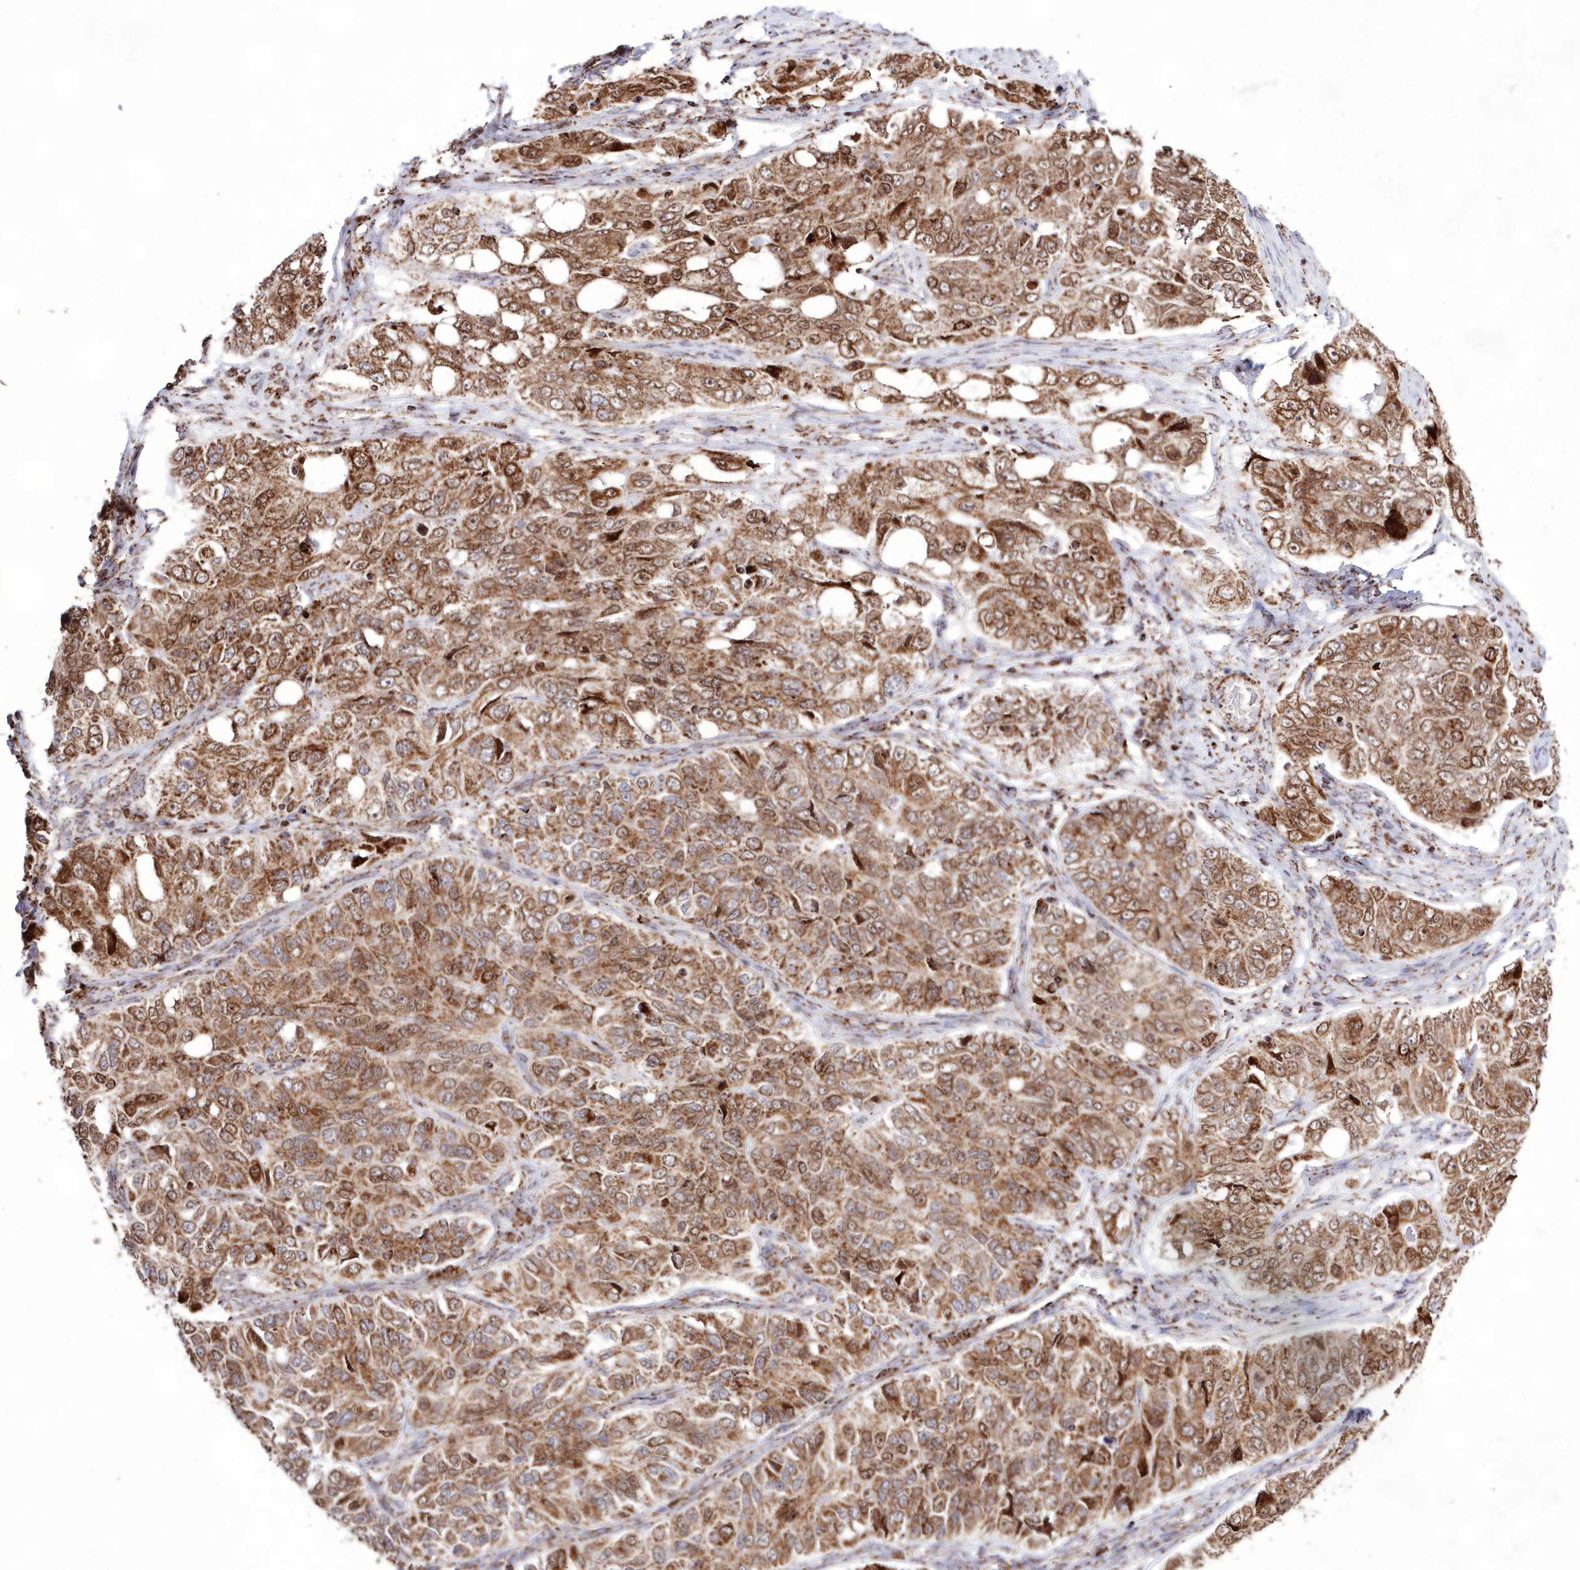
{"staining": {"intensity": "moderate", "quantity": ">75%", "location": "cytoplasmic/membranous"}, "tissue": "ovarian cancer", "cell_type": "Tumor cells", "image_type": "cancer", "snomed": [{"axis": "morphology", "description": "Carcinoma, endometroid"}, {"axis": "topography", "description": "Ovary"}], "caption": "Immunohistochemistry of ovarian cancer (endometroid carcinoma) shows medium levels of moderate cytoplasmic/membranous staining in about >75% of tumor cells. (DAB = brown stain, brightfield microscopy at high magnification).", "gene": "HADHB", "patient": {"sex": "female", "age": 51}}